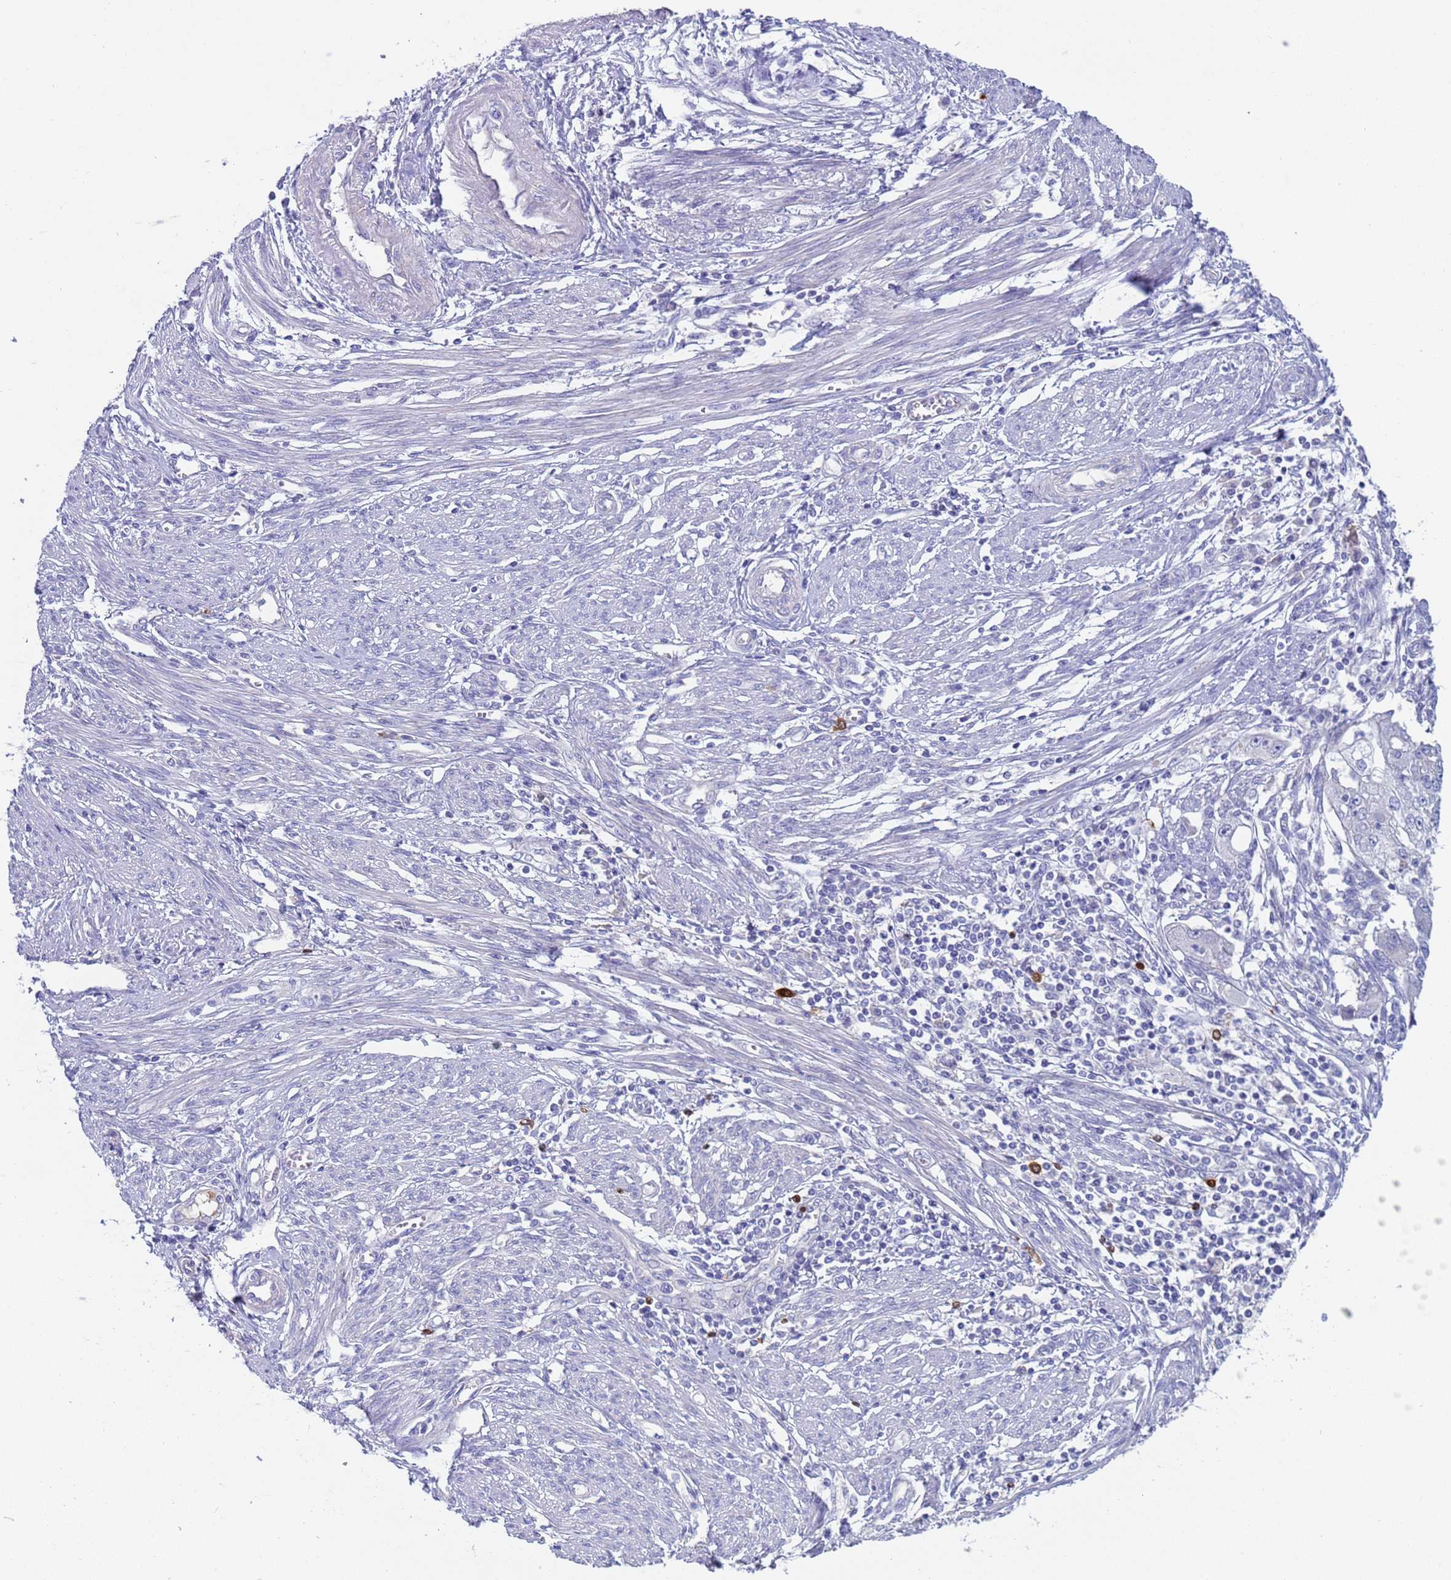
{"staining": {"intensity": "negative", "quantity": "none", "location": "none"}, "tissue": "endometrial cancer", "cell_type": "Tumor cells", "image_type": "cancer", "snomed": [{"axis": "morphology", "description": "Adenocarcinoma, NOS"}, {"axis": "topography", "description": "Endometrium"}], "caption": "Tumor cells show no significant staining in endometrial cancer (adenocarcinoma).", "gene": "C4orf46", "patient": {"sex": "female", "age": 56}}